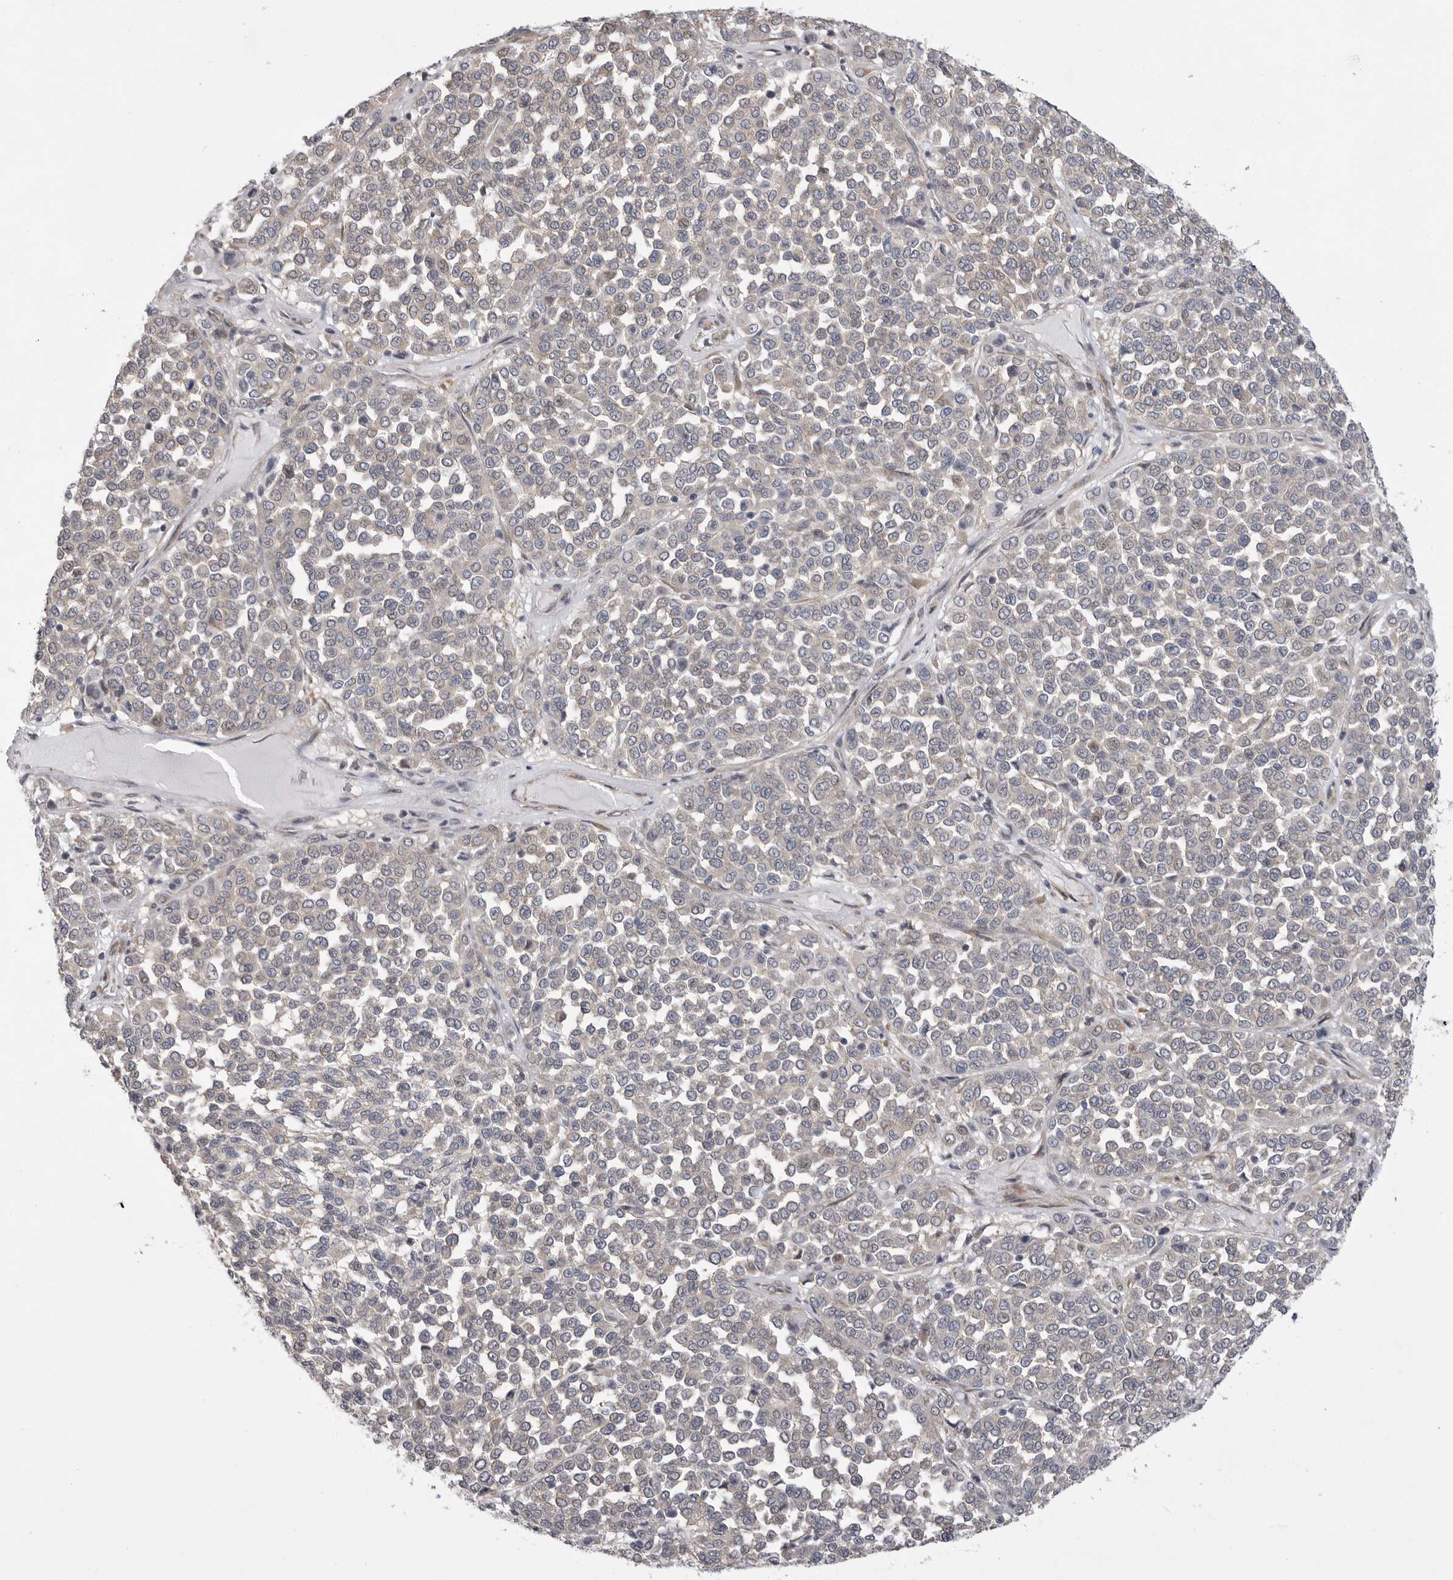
{"staining": {"intensity": "negative", "quantity": "none", "location": "none"}, "tissue": "melanoma", "cell_type": "Tumor cells", "image_type": "cancer", "snomed": [{"axis": "morphology", "description": "Malignant melanoma, Metastatic site"}, {"axis": "topography", "description": "Pancreas"}], "caption": "This is an immunohistochemistry (IHC) photomicrograph of human melanoma. There is no staining in tumor cells.", "gene": "FBXO43", "patient": {"sex": "female", "age": 30}}